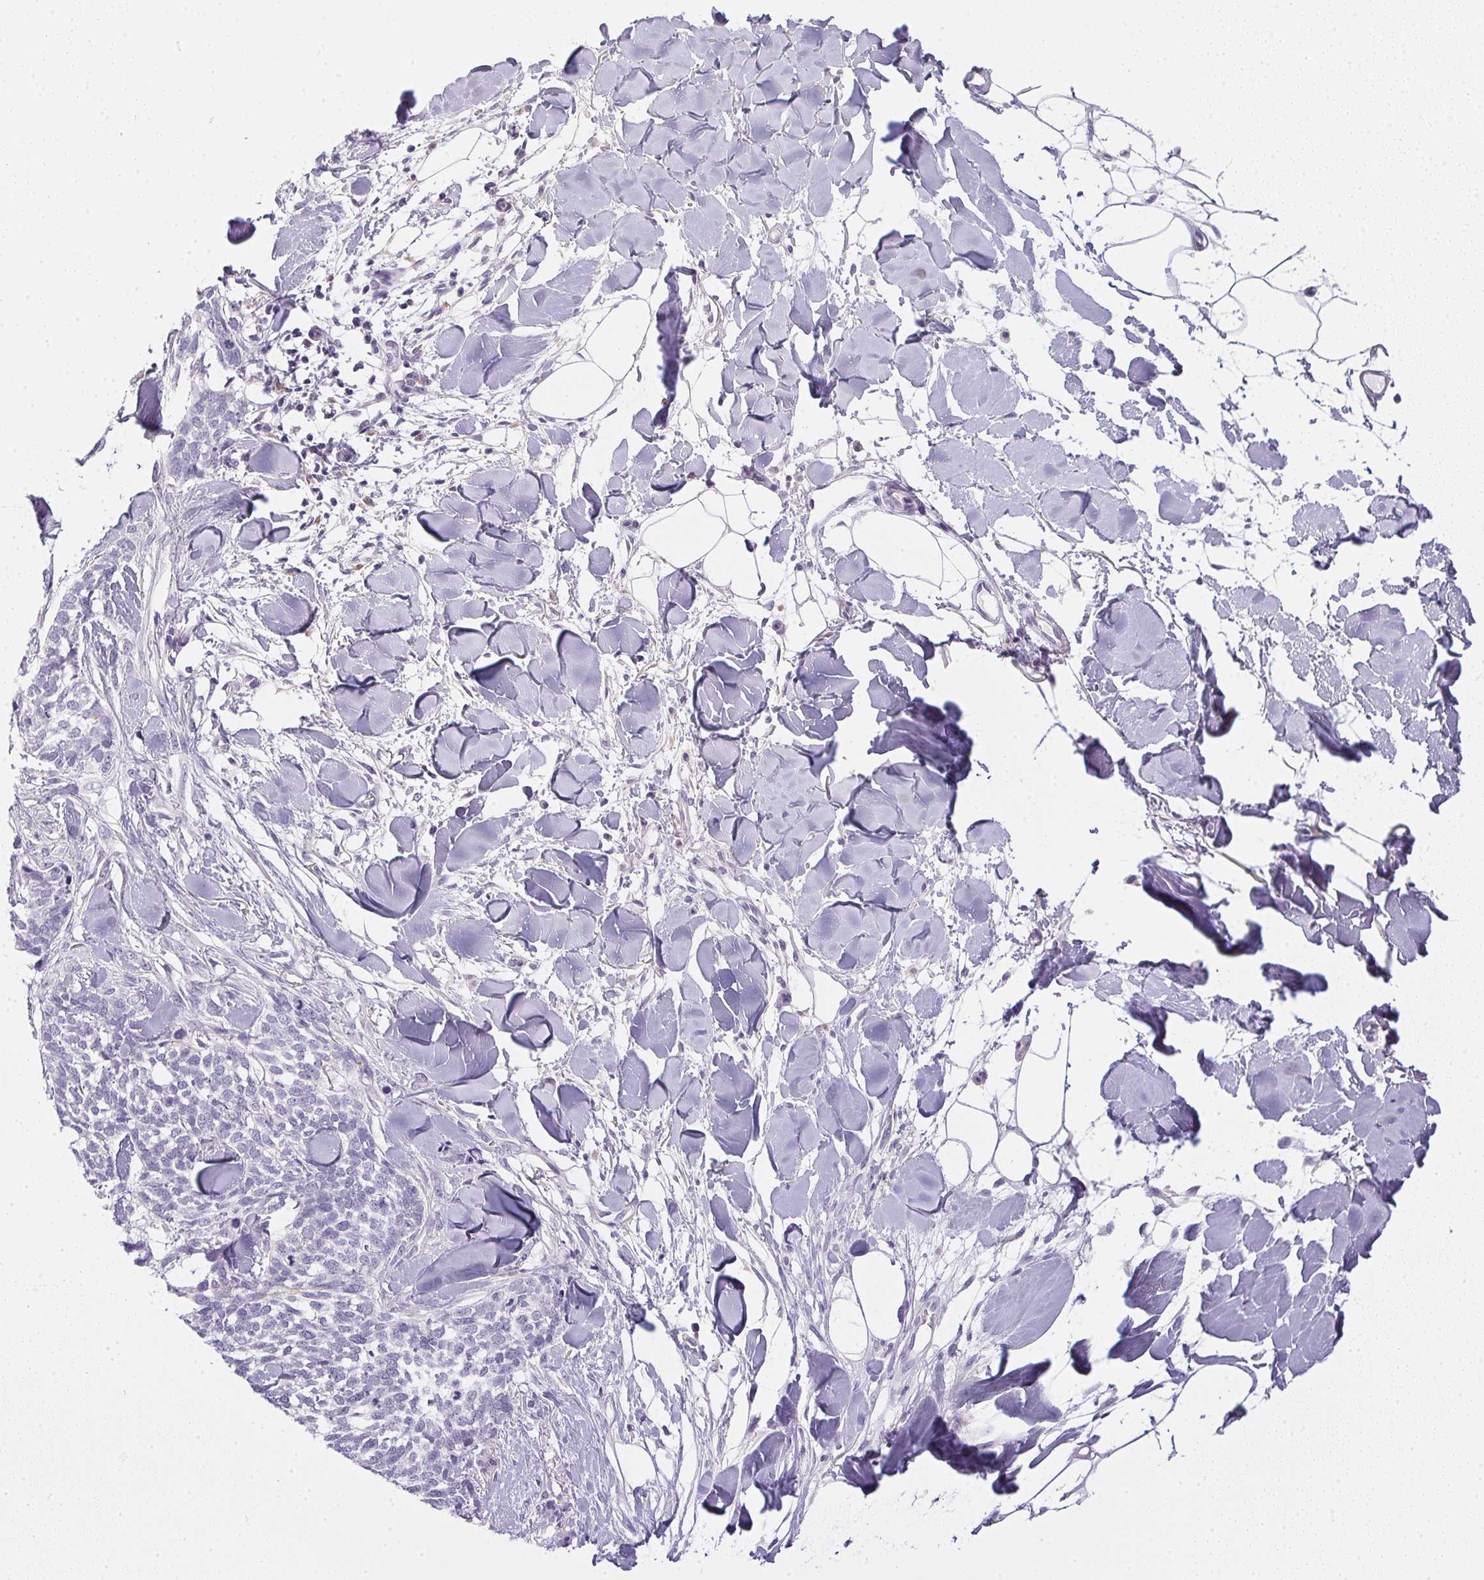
{"staining": {"intensity": "negative", "quantity": "none", "location": "none"}, "tissue": "skin cancer", "cell_type": "Tumor cells", "image_type": "cancer", "snomed": [{"axis": "morphology", "description": "Basal cell carcinoma"}, {"axis": "topography", "description": "Skin"}], "caption": "DAB immunohistochemical staining of basal cell carcinoma (skin) displays no significant expression in tumor cells. The staining was performed using DAB to visualize the protein expression in brown, while the nuclei were stained in blue with hematoxylin (Magnification: 20x).", "gene": "SLC17A7", "patient": {"sex": "female", "age": 59}}